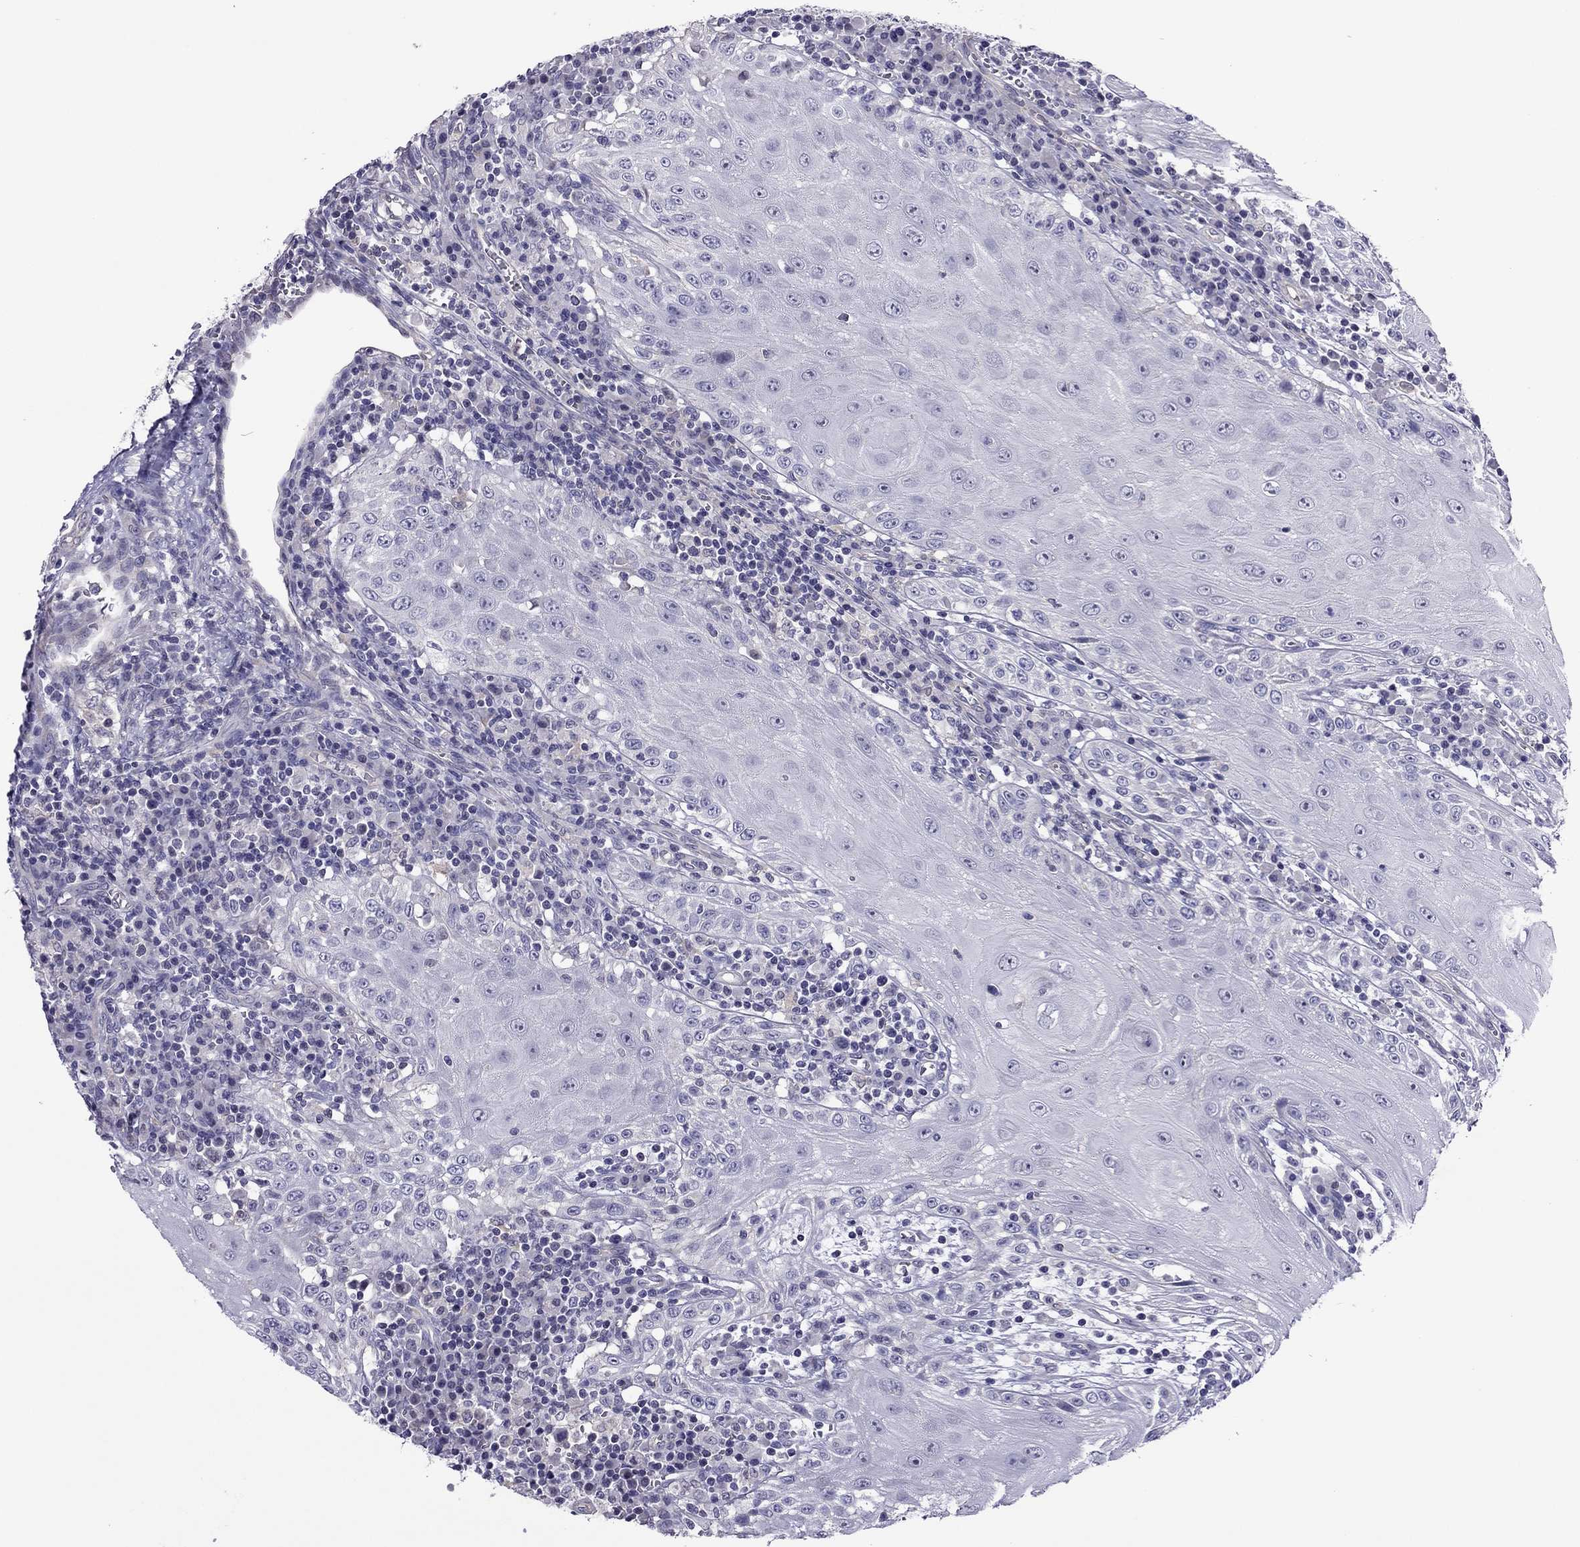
{"staining": {"intensity": "negative", "quantity": "none", "location": "none"}, "tissue": "head and neck cancer", "cell_type": "Tumor cells", "image_type": "cancer", "snomed": [{"axis": "morphology", "description": "Squamous cell carcinoma, NOS"}, {"axis": "topography", "description": "Oral tissue"}, {"axis": "topography", "description": "Head-Neck"}], "caption": "High power microscopy image of an immunohistochemistry (IHC) micrograph of head and neck squamous cell carcinoma, revealing no significant staining in tumor cells.", "gene": "SLC16A8", "patient": {"sex": "male", "age": 58}}